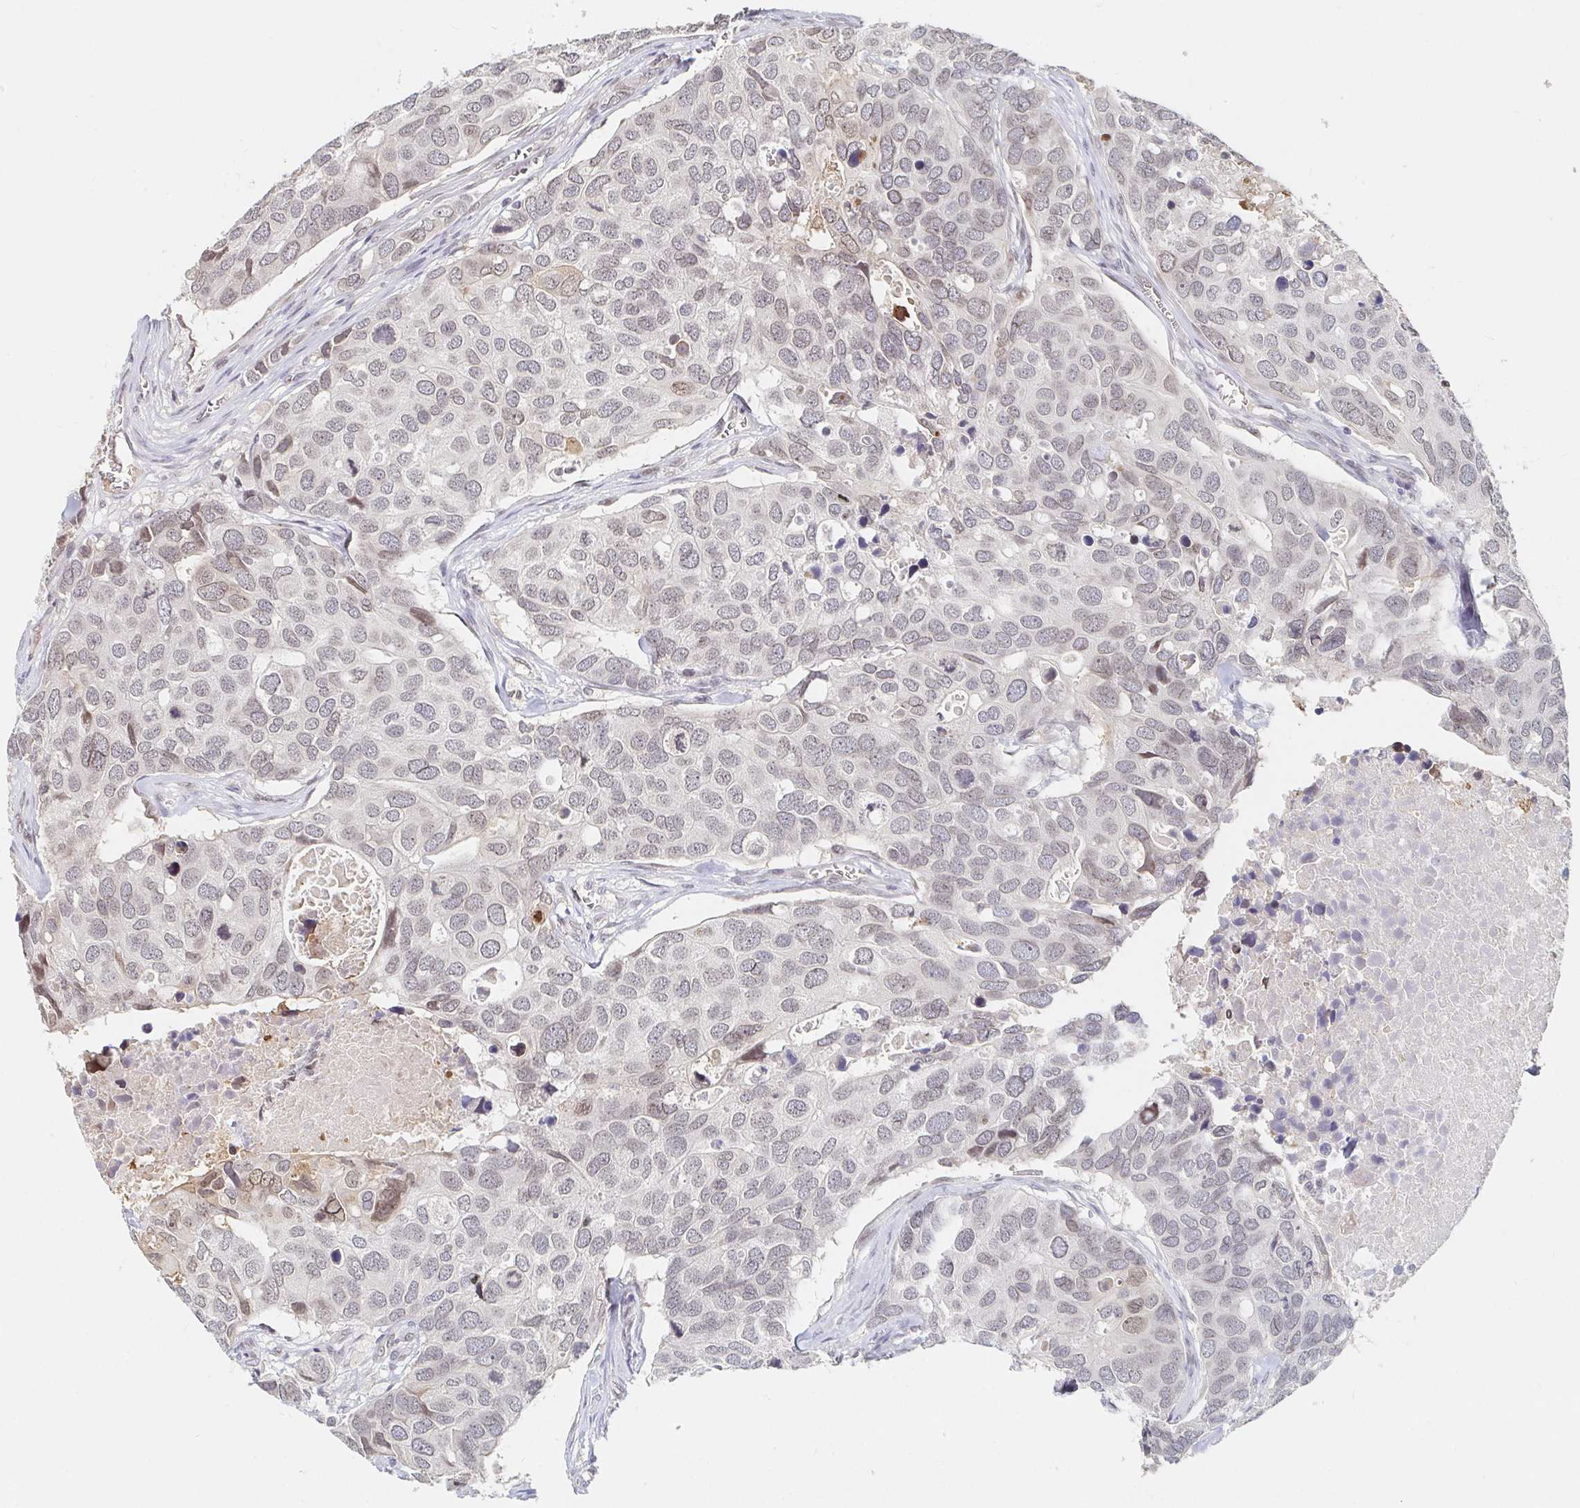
{"staining": {"intensity": "weak", "quantity": "<25%", "location": "nuclear"}, "tissue": "breast cancer", "cell_type": "Tumor cells", "image_type": "cancer", "snomed": [{"axis": "morphology", "description": "Duct carcinoma"}, {"axis": "topography", "description": "Breast"}], "caption": "Tumor cells show no significant positivity in breast cancer.", "gene": "CHD2", "patient": {"sex": "female", "age": 83}}